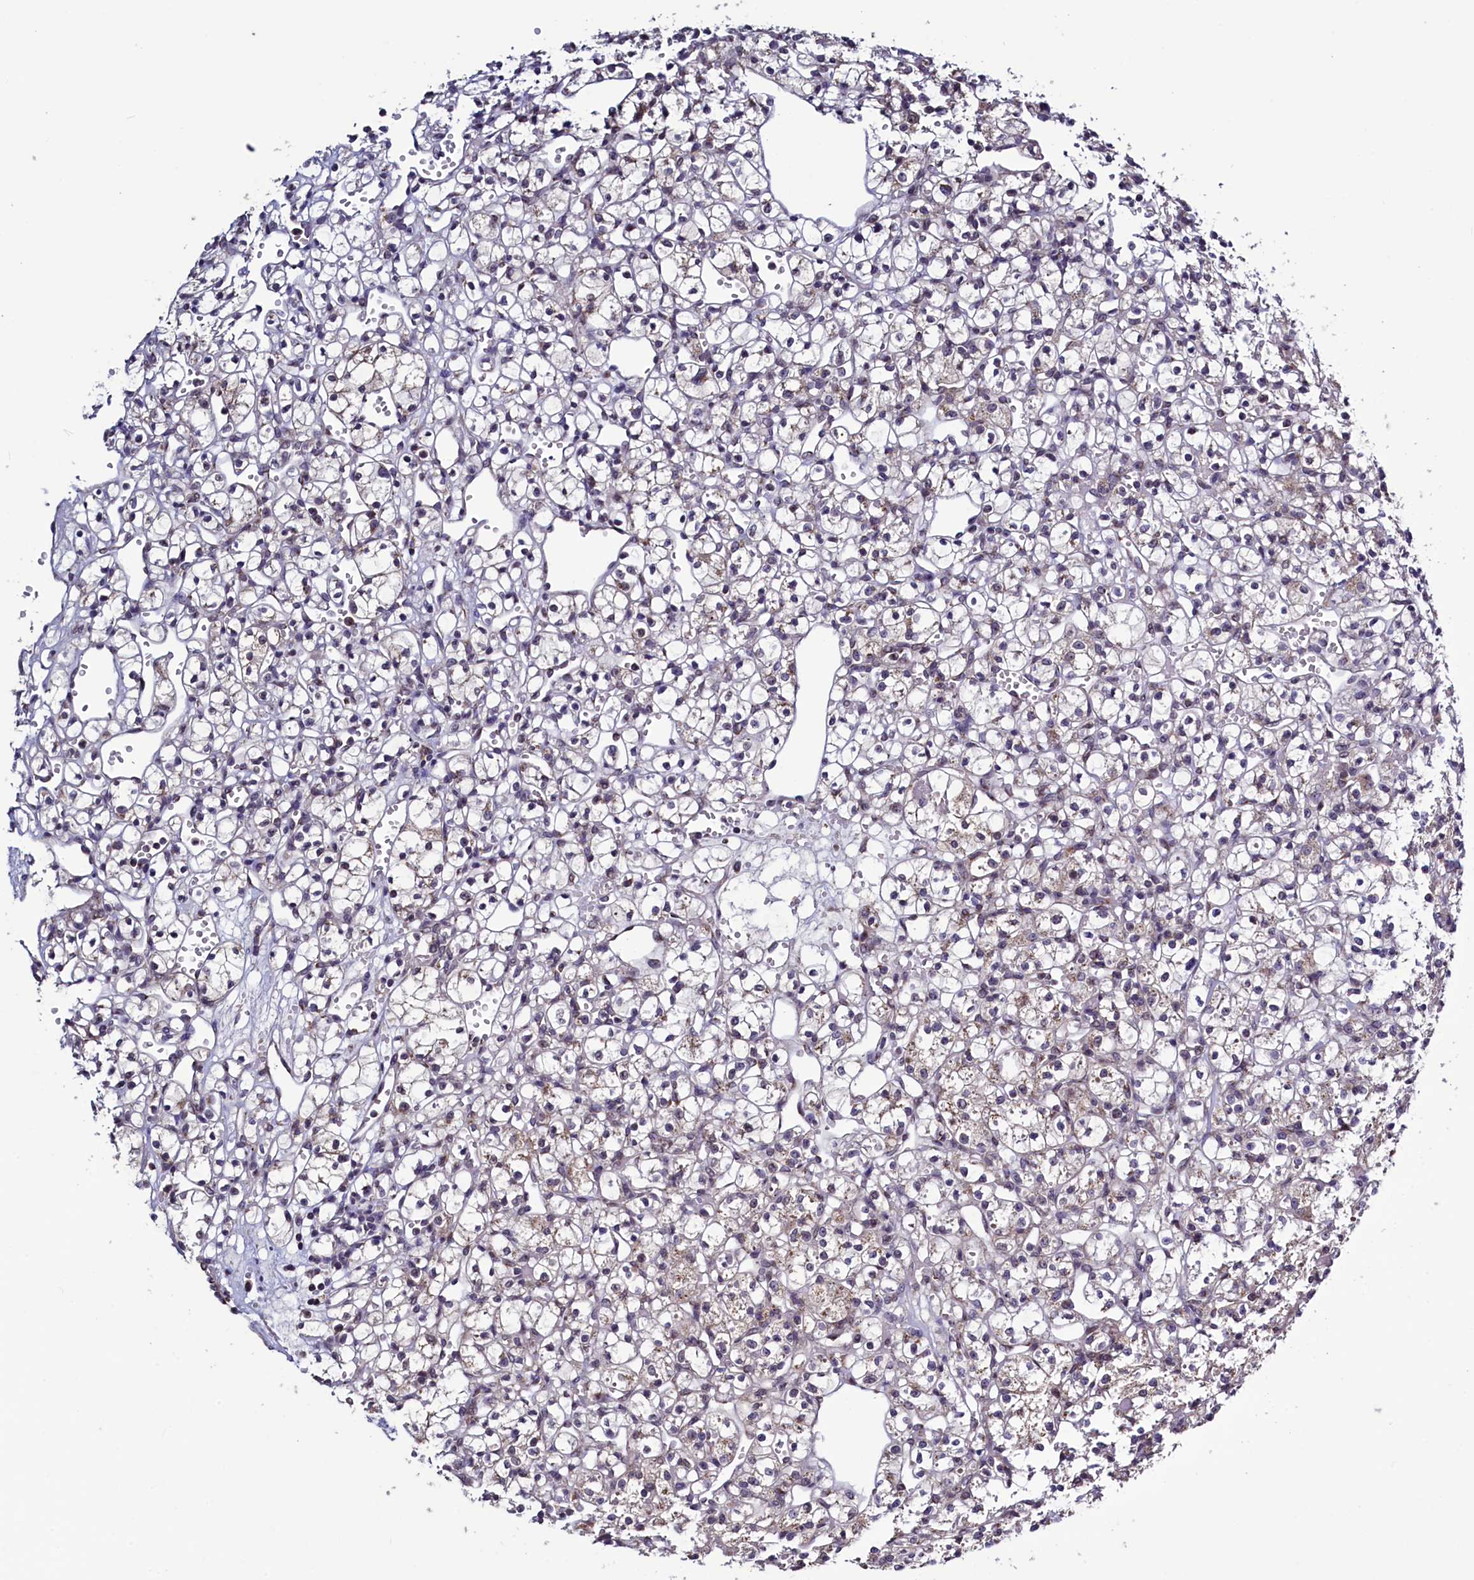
{"staining": {"intensity": "negative", "quantity": "none", "location": "none"}, "tissue": "renal cancer", "cell_type": "Tumor cells", "image_type": "cancer", "snomed": [{"axis": "morphology", "description": "Adenocarcinoma, NOS"}, {"axis": "topography", "description": "Kidney"}], "caption": "A high-resolution micrograph shows immunohistochemistry (IHC) staining of renal adenocarcinoma, which shows no significant positivity in tumor cells. (DAB immunohistochemistry (IHC) with hematoxylin counter stain).", "gene": "SEC24C", "patient": {"sex": "female", "age": 59}}